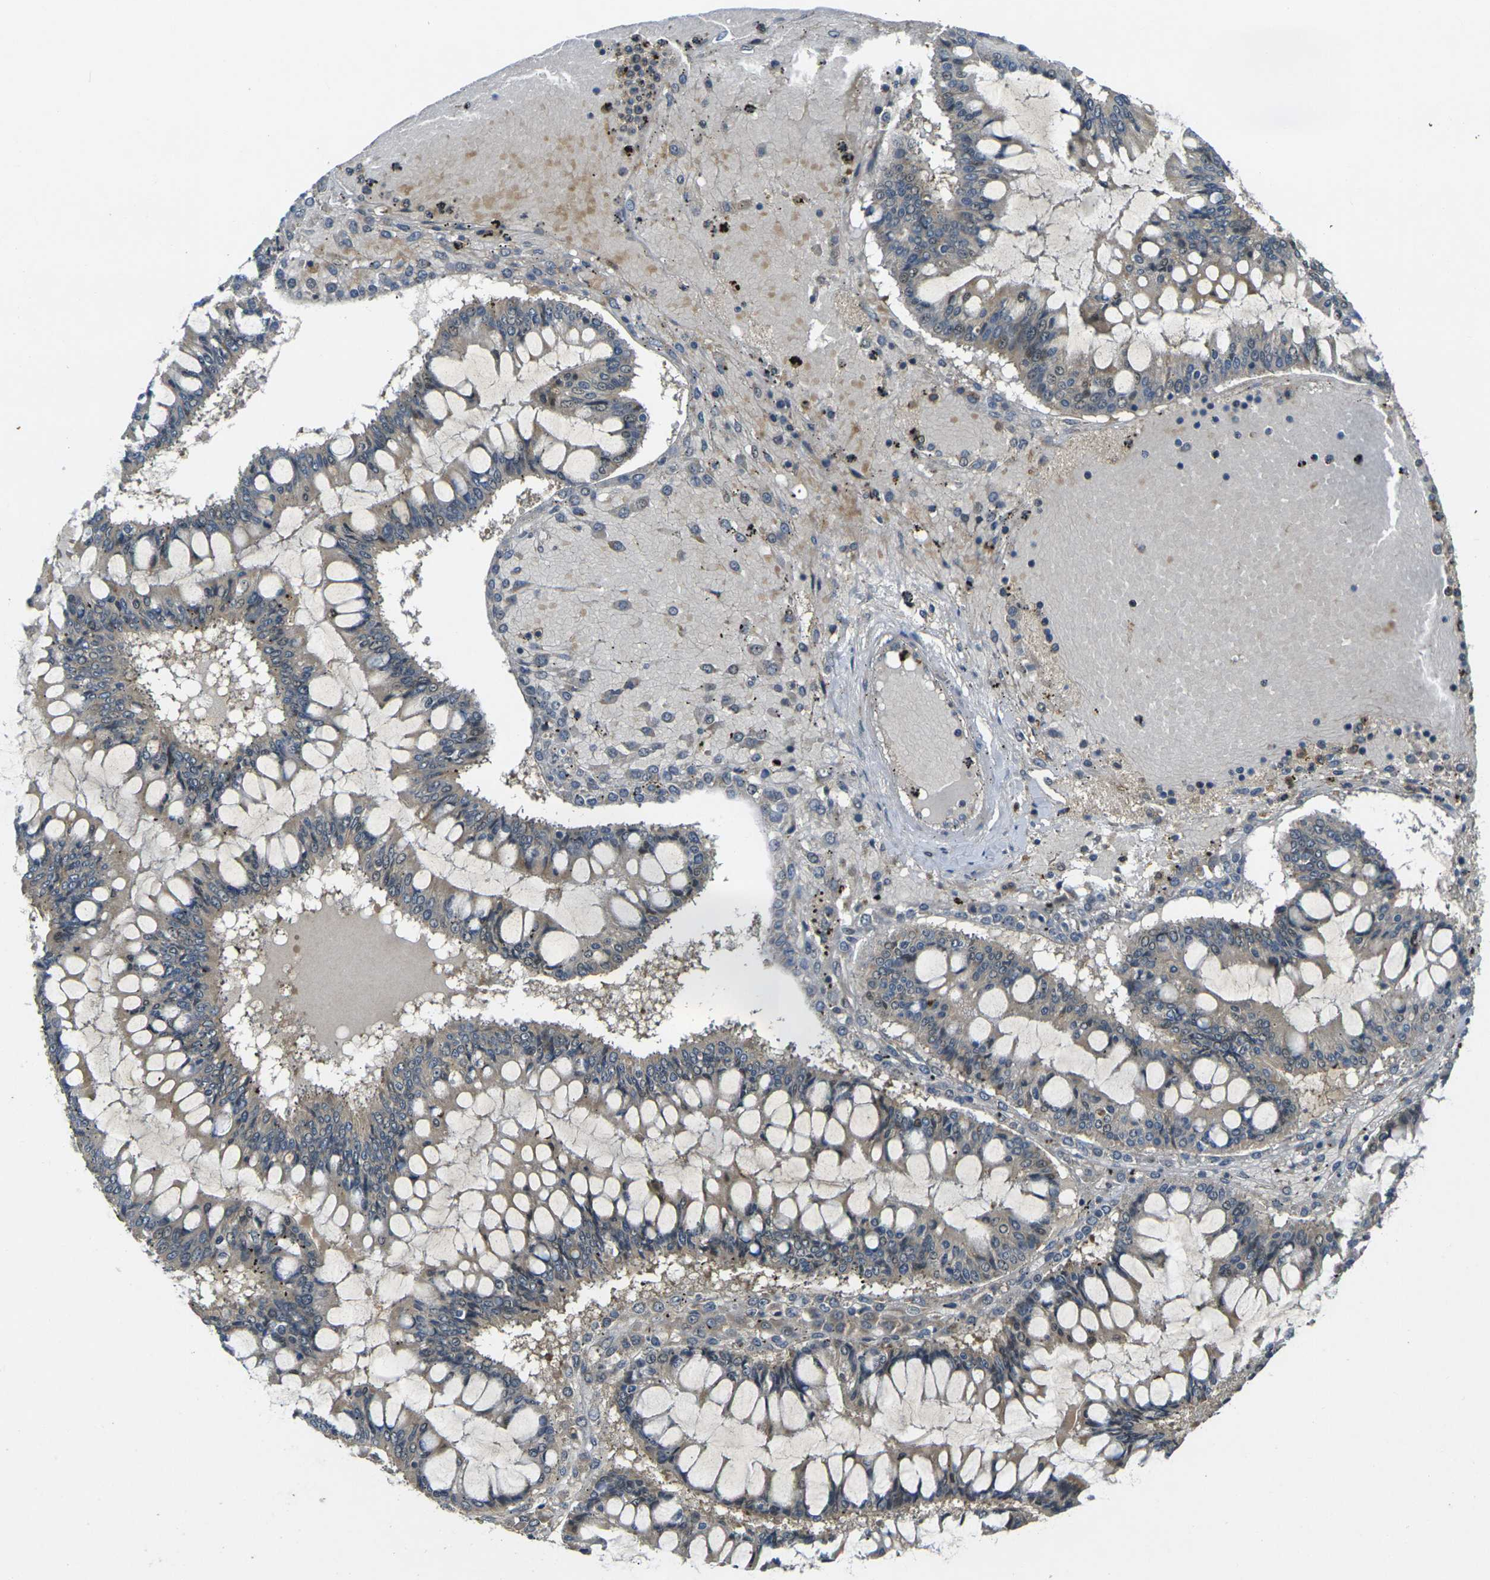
{"staining": {"intensity": "weak", "quantity": ">75%", "location": "cytoplasmic/membranous"}, "tissue": "ovarian cancer", "cell_type": "Tumor cells", "image_type": "cancer", "snomed": [{"axis": "morphology", "description": "Cystadenocarcinoma, mucinous, NOS"}, {"axis": "topography", "description": "Ovary"}], "caption": "Protein staining of mucinous cystadenocarcinoma (ovarian) tissue displays weak cytoplasmic/membranous positivity in about >75% of tumor cells. The staining was performed using DAB (3,3'-diaminobenzidine) to visualize the protein expression in brown, while the nuclei were stained in blue with hematoxylin (Magnification: 20x).", "gene": "PIGL", "patient": {"sex": "female", "age": 73}}